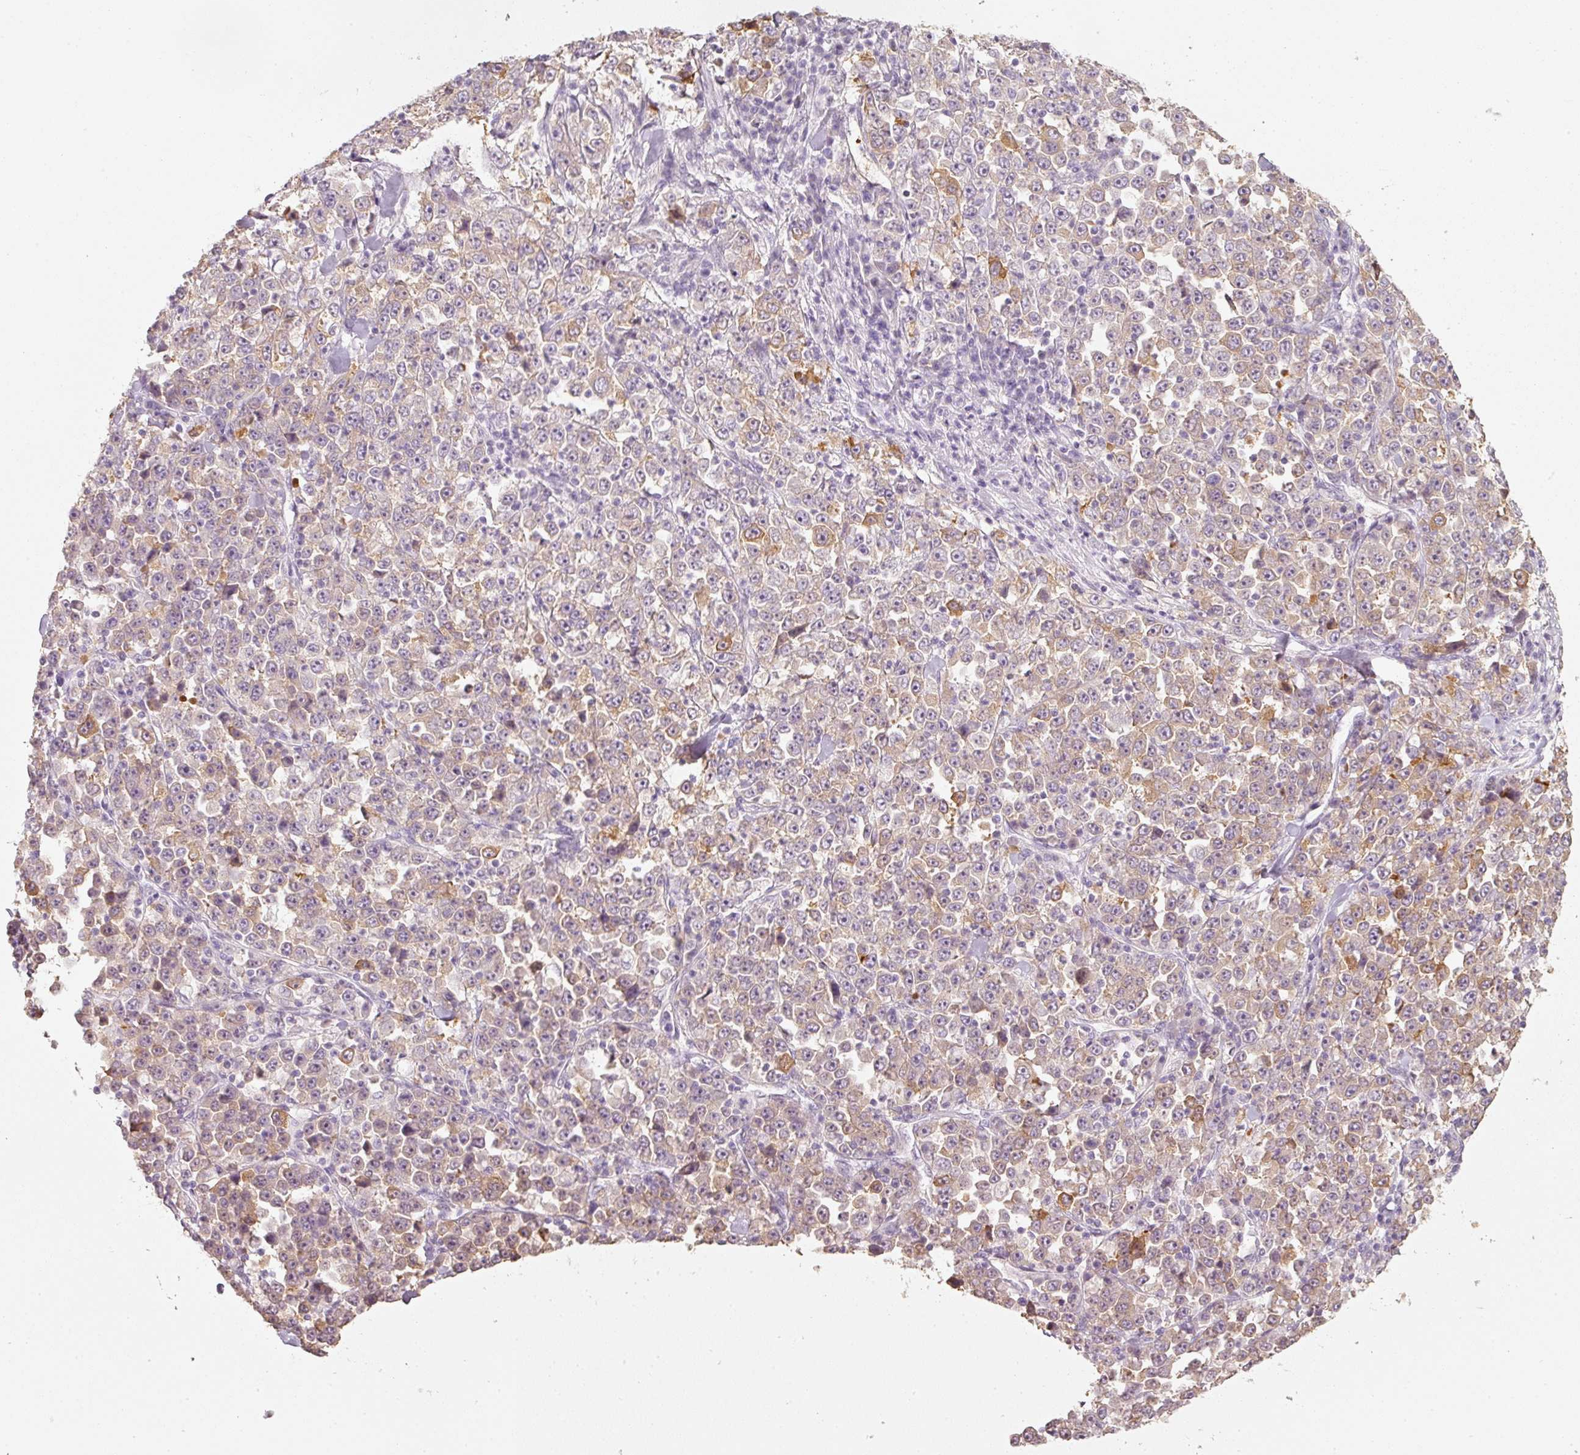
{"staining": {"intensity": "moderate", "quantity": "<25%", "location": "cytoplasmic/membranous"}, "tissue": "stomach cancer", "cell_type": "Tumor cells", "image_type": "cancer", "snomed": [{"axis": "morphology", "description": "Normal tissue, NOS"}, {"axis": "morphology", "description": "Adenocarcinoma, NOS"}, {"axis": "topography", "description": "Stomach, upper"}, {"axis": "topography", "description": "Stomach"}], "caption": "Stomach cancer stained with a protein marker displays moderate staining in tumor cells.", "gene": "STEAP1", "patient": {"sex": "male", "age": 59}}